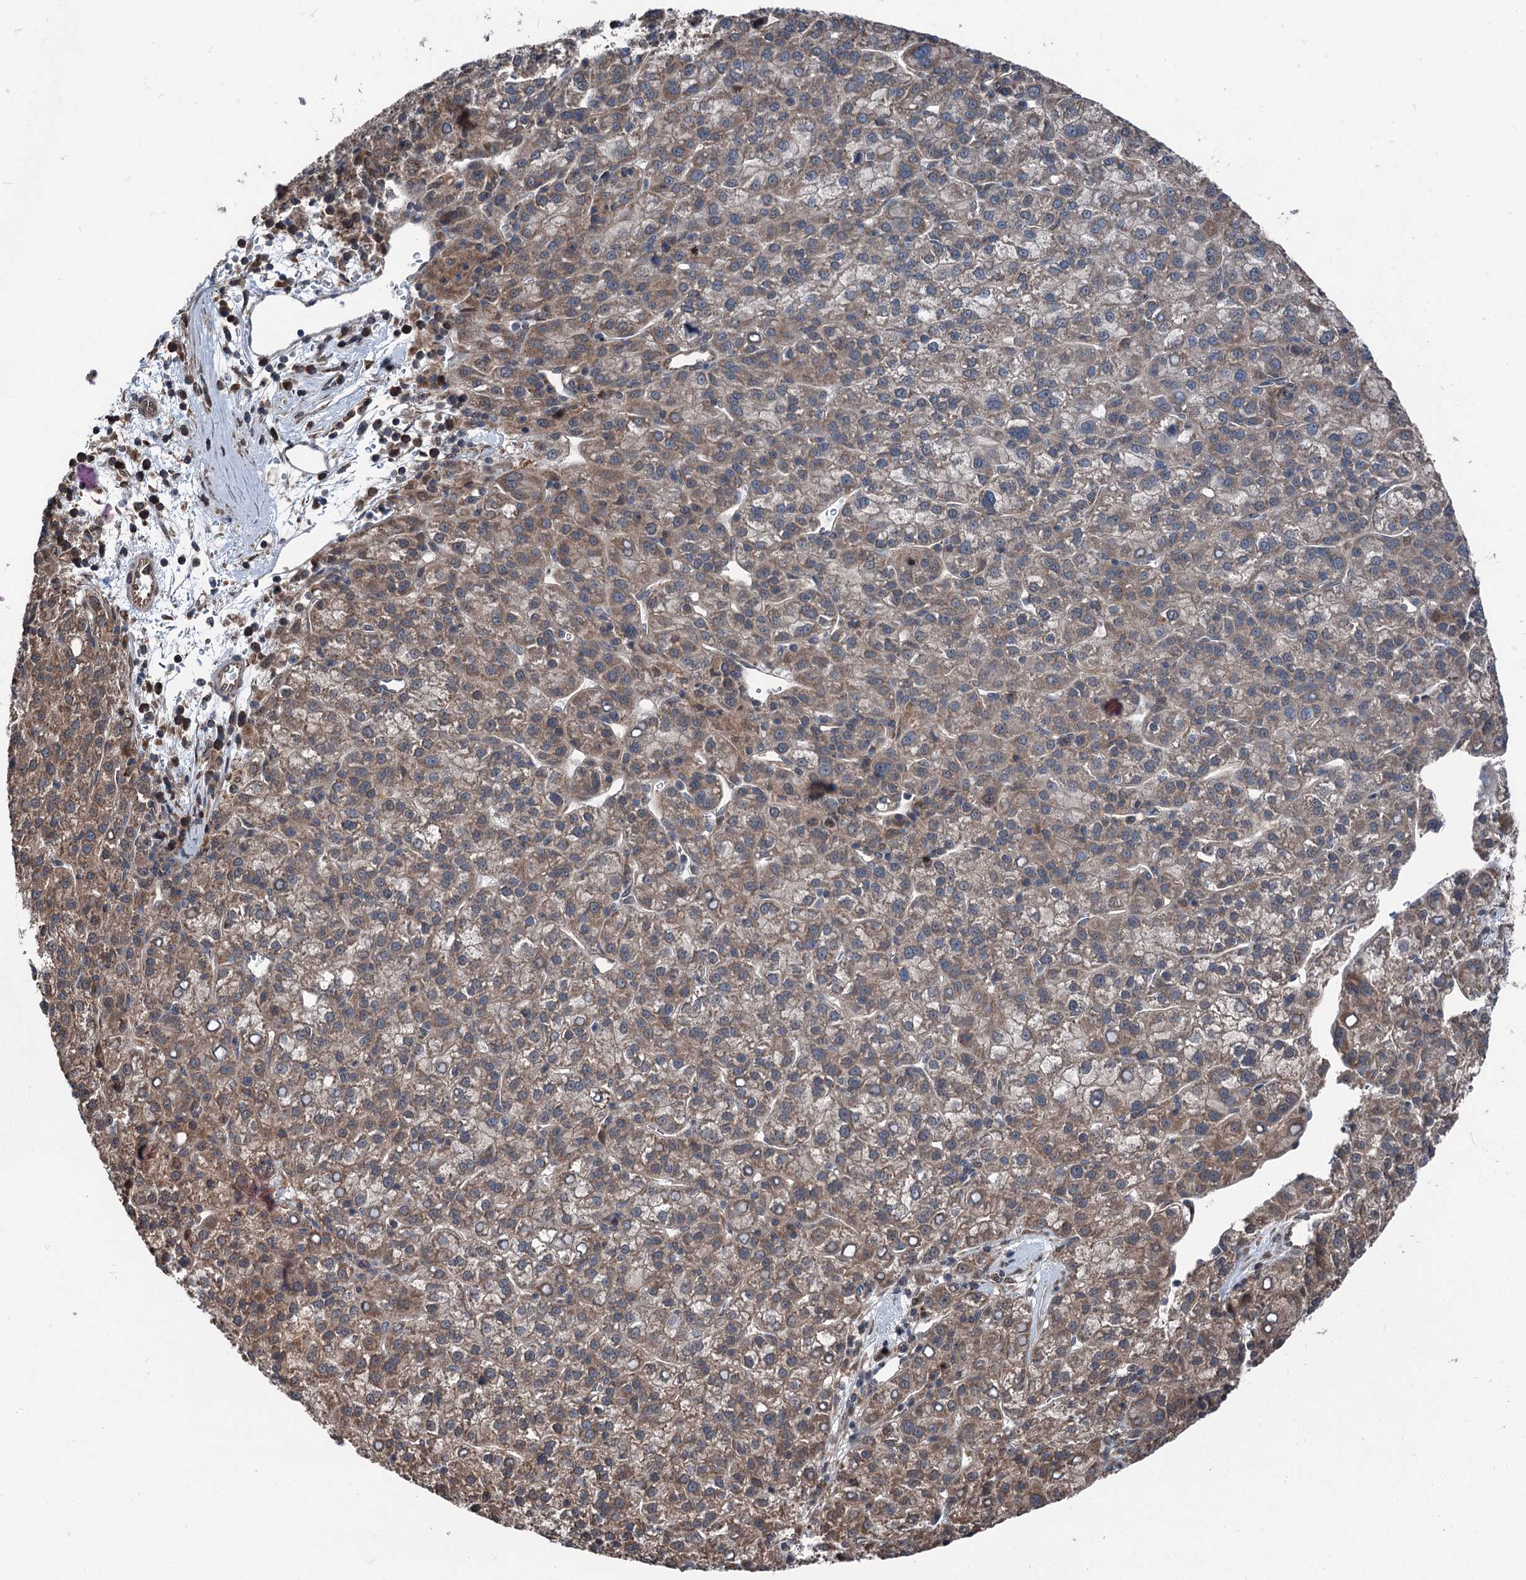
{"staining": {"intensity": "moderate", "quantity": "25%-75%", "location": "cytoplasmic/membranous"}, "tissue": "liver cancer", "cell_type": "Tumor cells", "image_type": "cancer", "snomed": [{"axis": "morphology", "description": "Carcinoma, Hepatocellular, NOS"}, {"axis": "topography", "description": "Liver"}], "caption": "An immunohistochemistry (IHC) photomicrograph of neoplastic tissue is shown. Protein staining in brown shows moderate cytoplasmic/membranous positivity in hepatocellular carcinoma (liver) within tumor cells.", "gene": "PSMD13", "patient": {"sex": "female", "age": 58}}